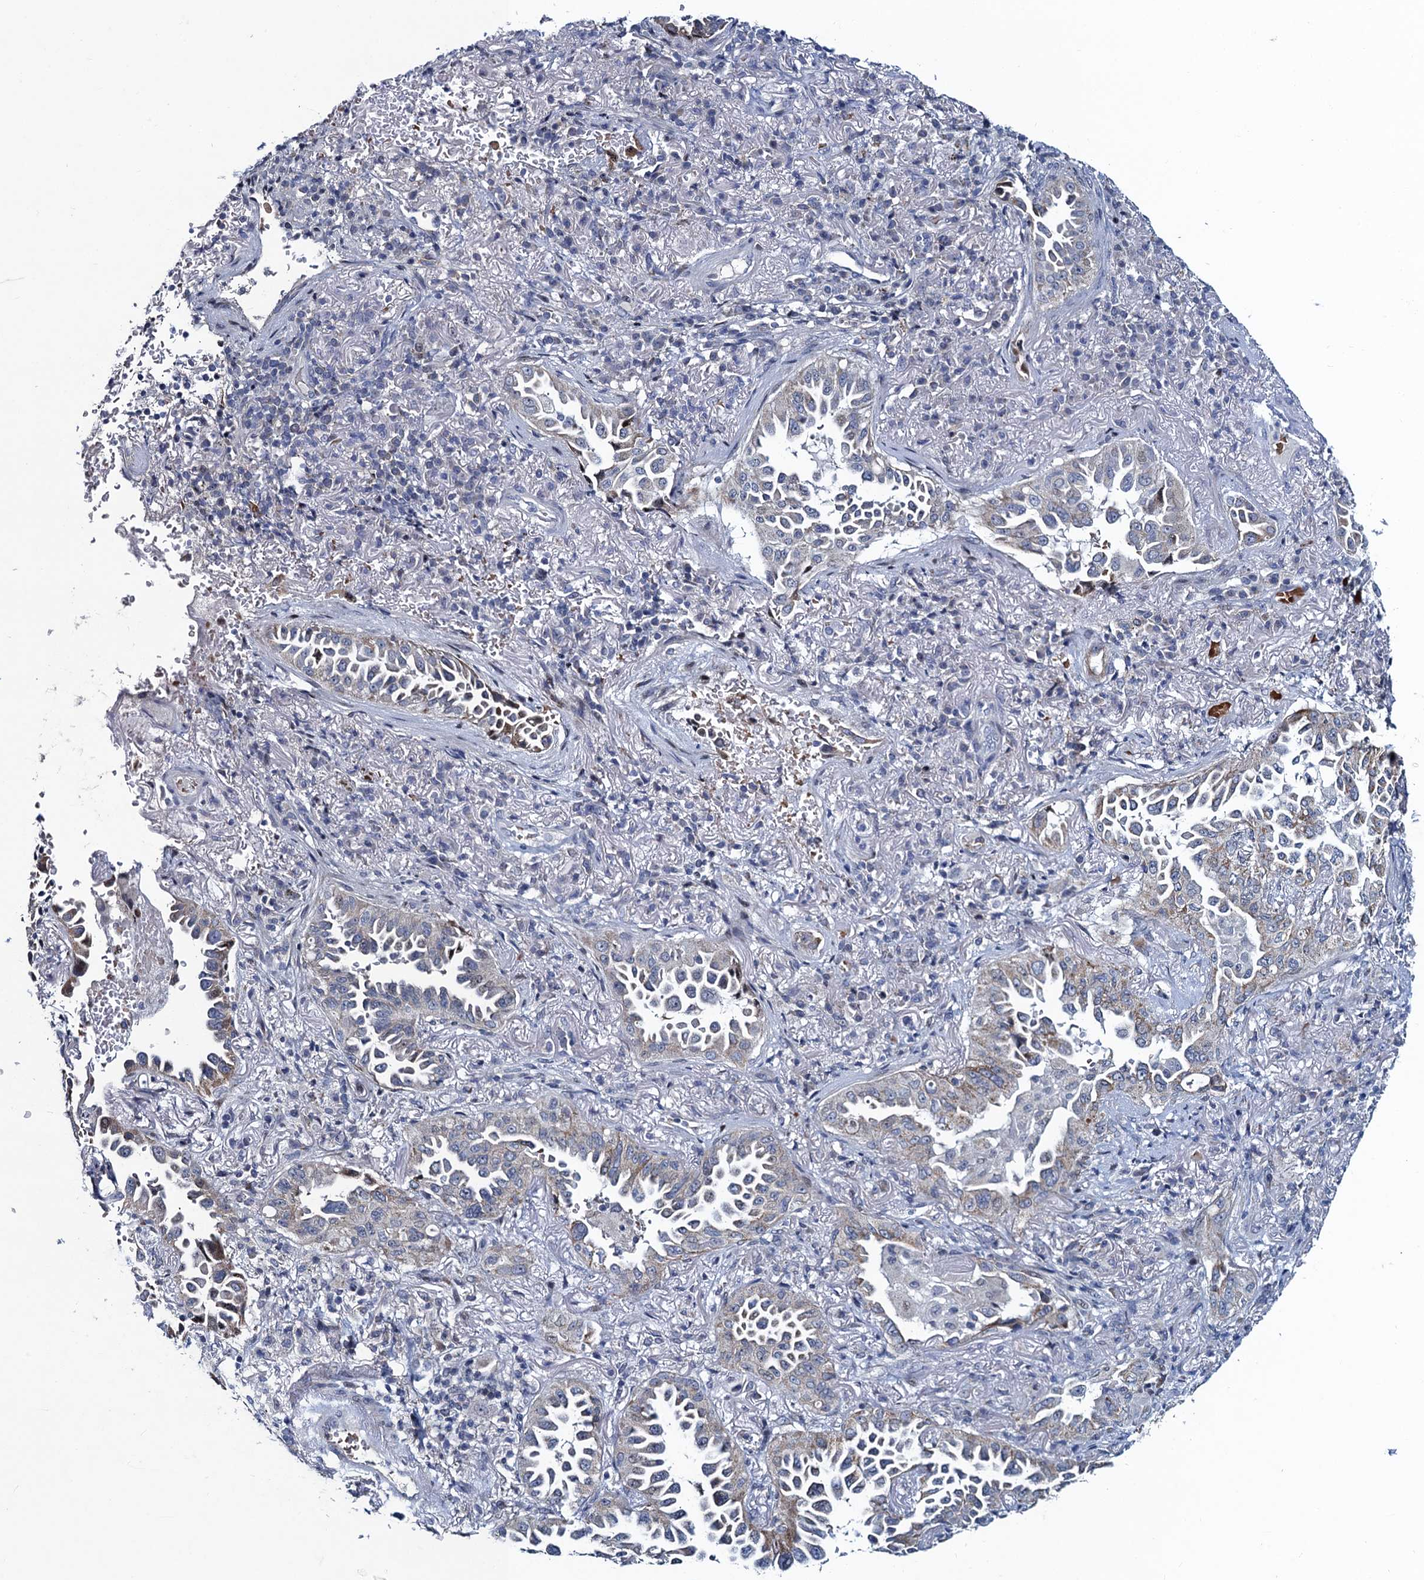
{"staining": {"intensity": "negative", "quantity": "none", "location": "none"}, "tissue": "lung cancer", "cell_type": "Tumor cells", "image_type": "cancer", "snomed": [{"axis": "morphology", "description": "Adenocarcinoma, NOS"}, {"axis": "topography", "description": "Lung"}], "caption": "This is an immunohistochemistry image of human lung cancer. There is no staining in tumor cells.", "gene": "ATOSA", "patient": {"sex": "female", "age": 69}}